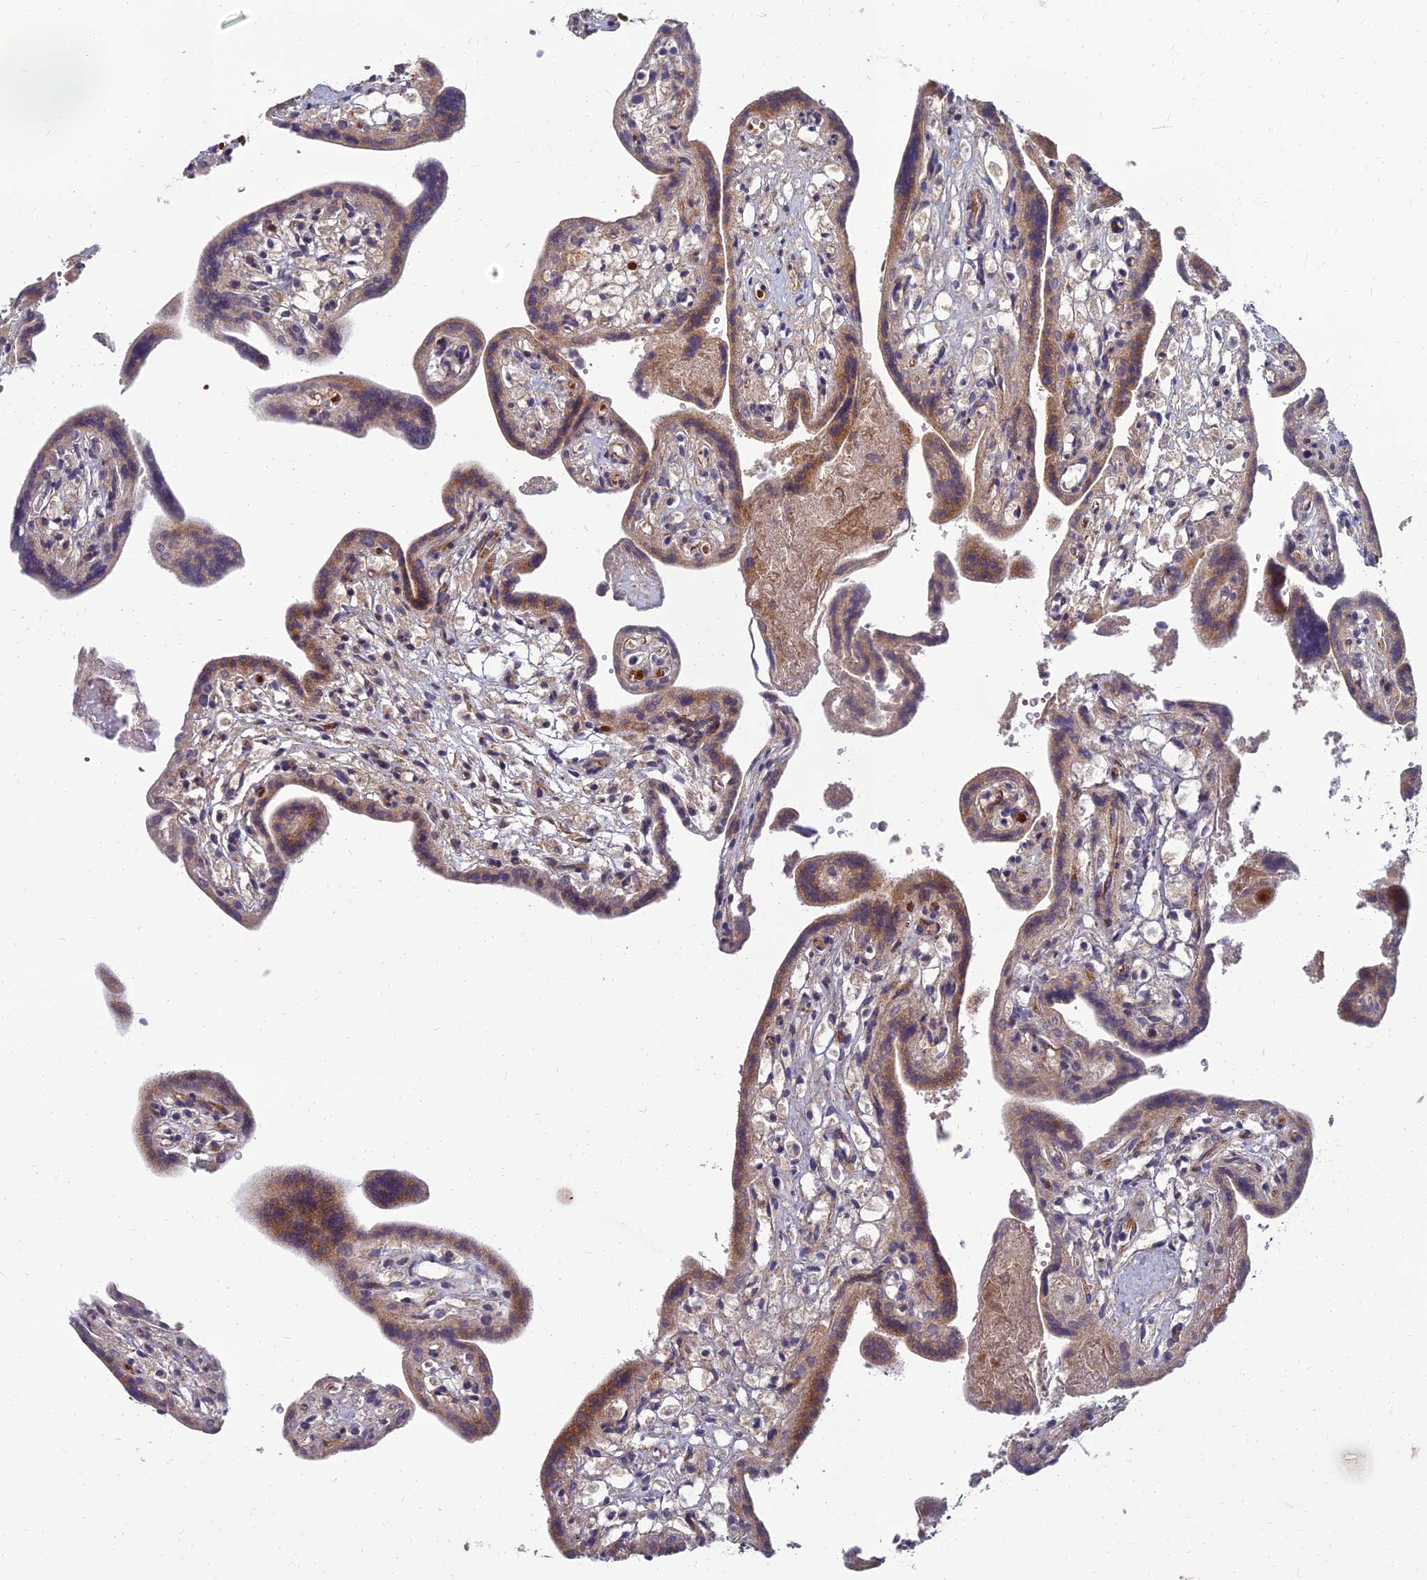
{"staining": {"intensity": "moderate", "quantity": ">75%", "location": "cytoplasmic/membranous"}, "tissue": "placenta", "cell_type": "Trophoblastic cells", "image_type": "normal", "snomed": [{"axis": "morphology", "description": "Normal tissue, NOS"}, {"axis": "topography", "description": "Placenta"}], "caption": "A brown stain highlights moderate cytoplasmic/membranous expression of a protein in trophoblastic cells of unremarkable human placenta. (brown staining indicates protein expression, while blue staining denotes nuclei).", "gene": "NPY", "patient": {"sex": "female", "age": 37}}